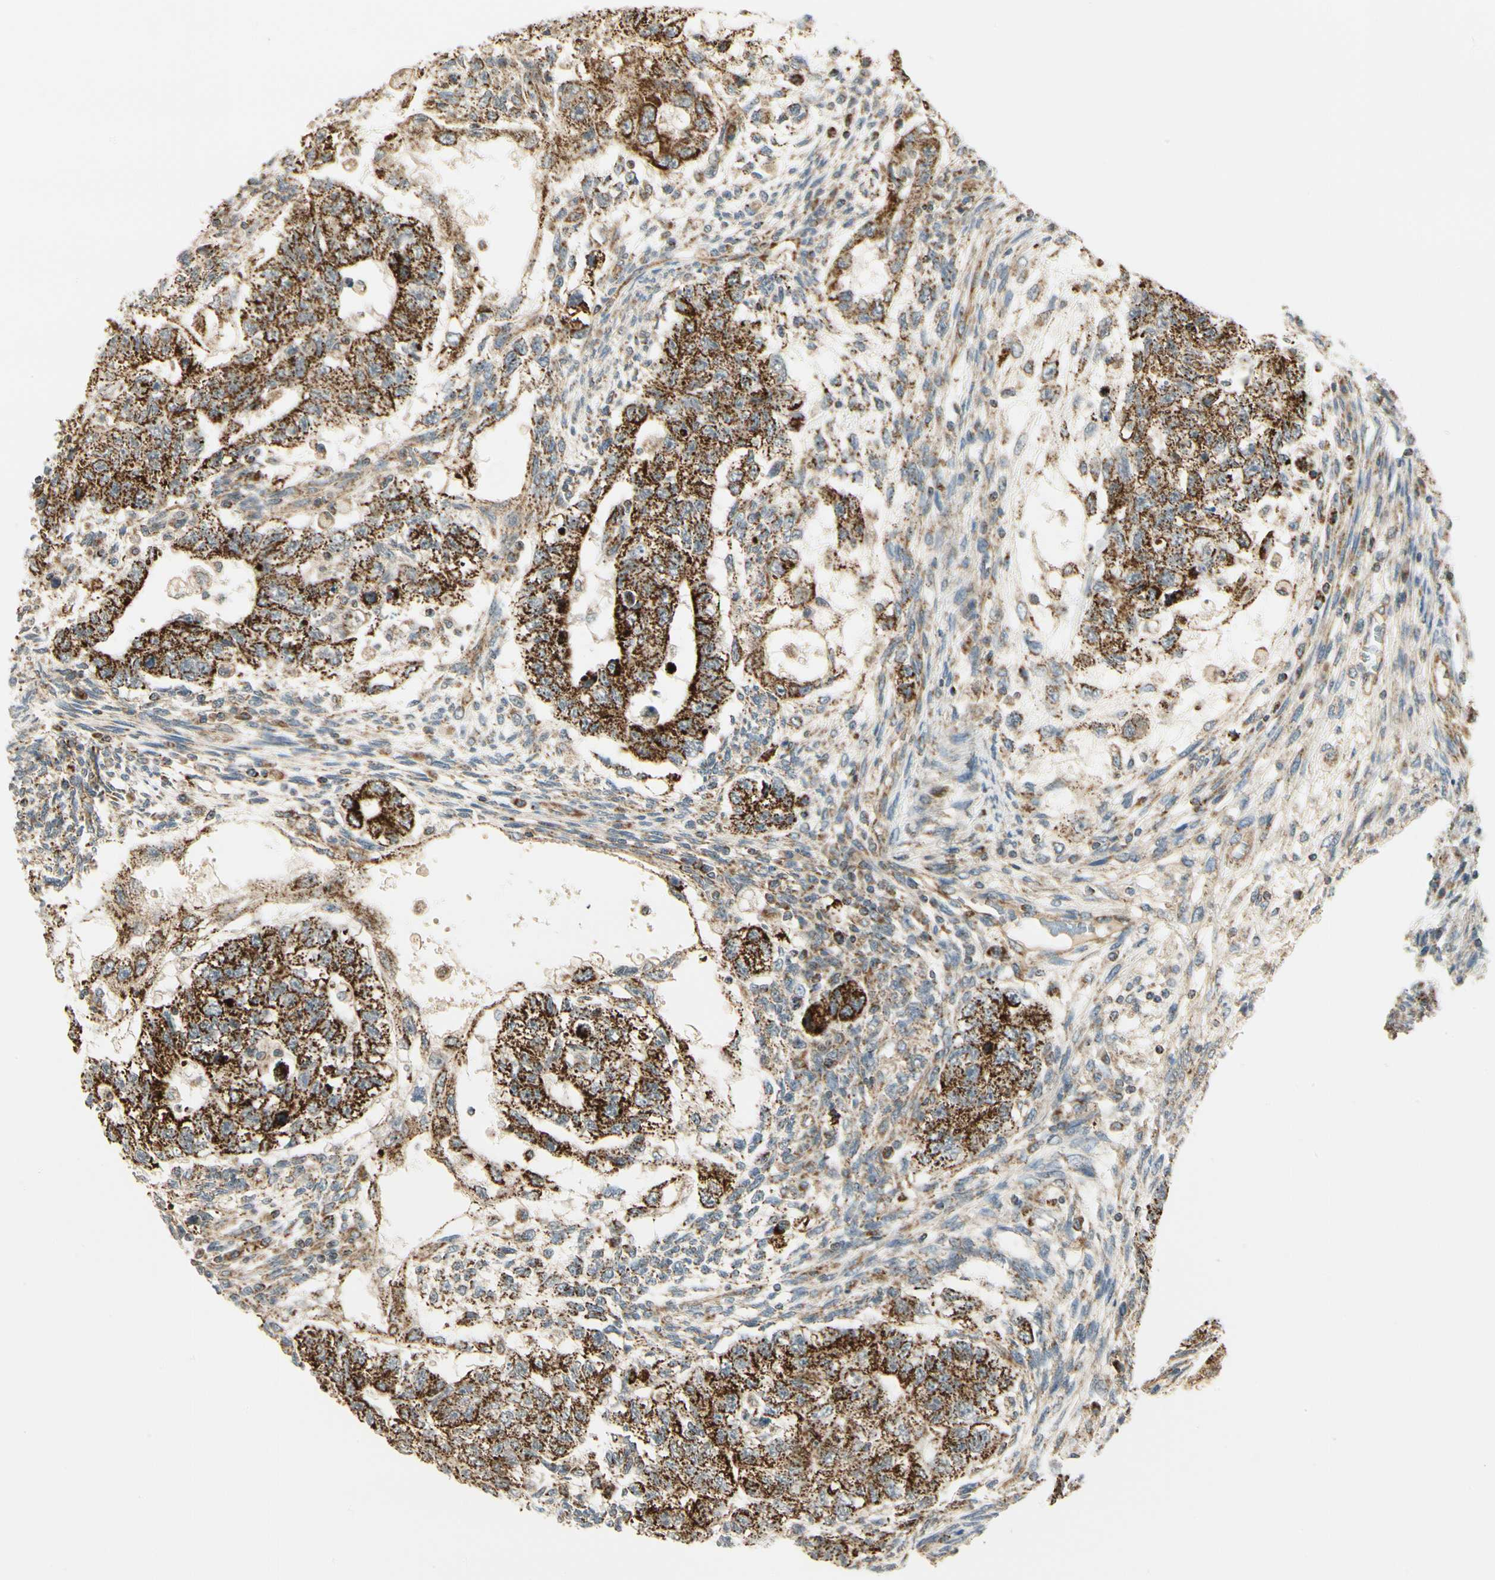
{"staining": {"intensity": "strong", "quantity": ">75%", "location": "cytoplasmic/membranous"}, "tissue": "testis cancer", "cell_type": "Tumor cells", "image_type": "cancer", "snomed": [{"axis": "morphology", "description": "Normal tissue, NOS"}, {"axis": "morphology", "description": "Carcinoma, Embryonal, NOS"}, {"axis": "topography", "description": "Testis"}], "caption": "A high amount of strong cytoplasmic/membranous staining is identified in about >75% of tumor cells in testis cancer (embryonal carcinoma) tissue. (Brightfield microscopy of DAB IHC at high magnification).", "gene": "EPHB3", "patient": {"sex": "male", "age": 36}}